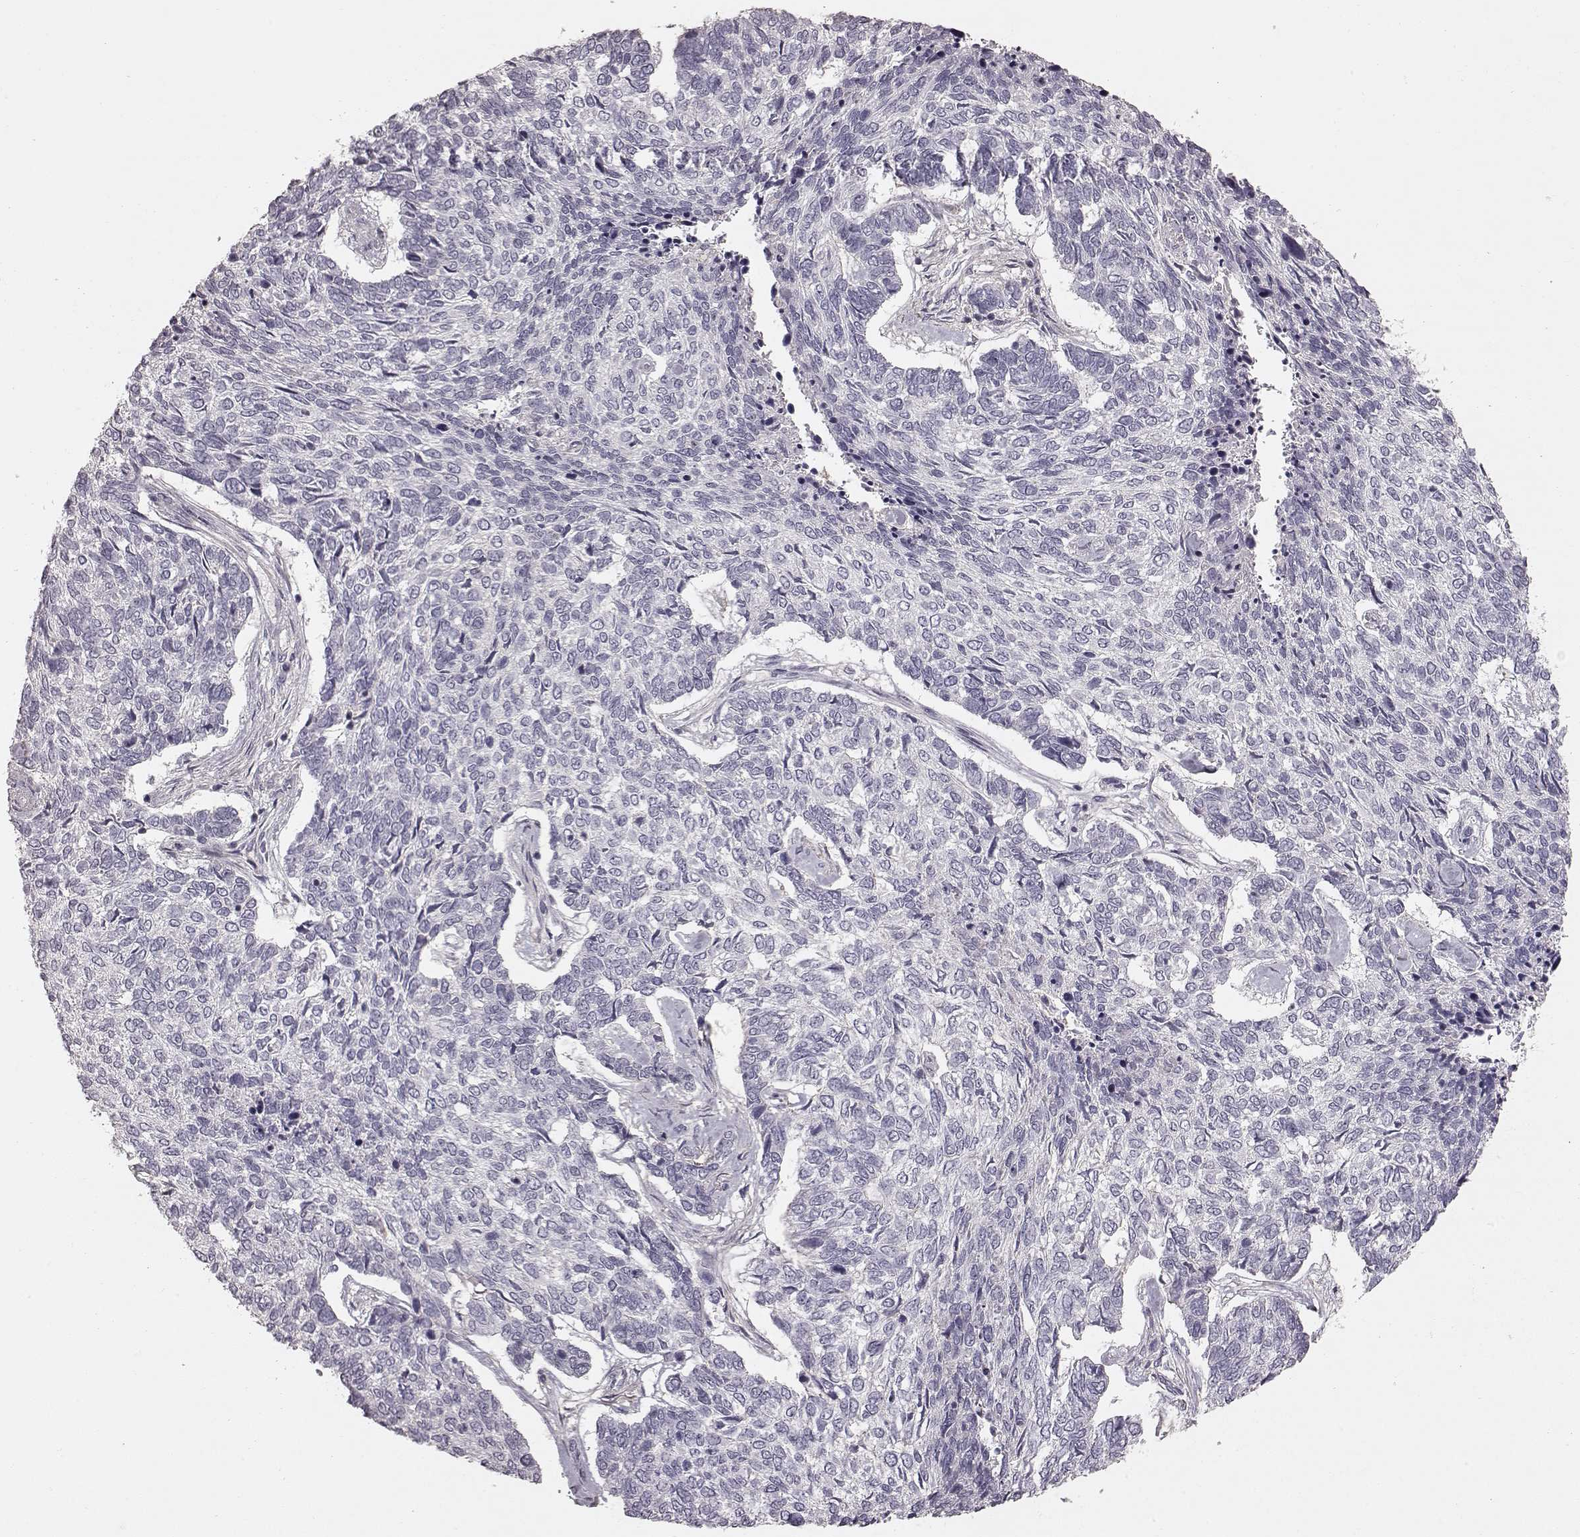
{"staining": {"intensity": "negative", "quantity": "none", "location": "none"}, "tissue": "skin cancer", "cell_type": "Tumor cells", "image_type": "cancer", "snomed": [{"axis": "morphology", "description": "Basal cell carcinoma"}, {"axis": "topography", "description": "Skin"}], "caption": "Immunohistochemical staining of basal cell carcinoma (skin) exhibits no significant staining in tumor cells.", "gene": "PRLHR", "patient": {"sex": "female", "age": 65}}